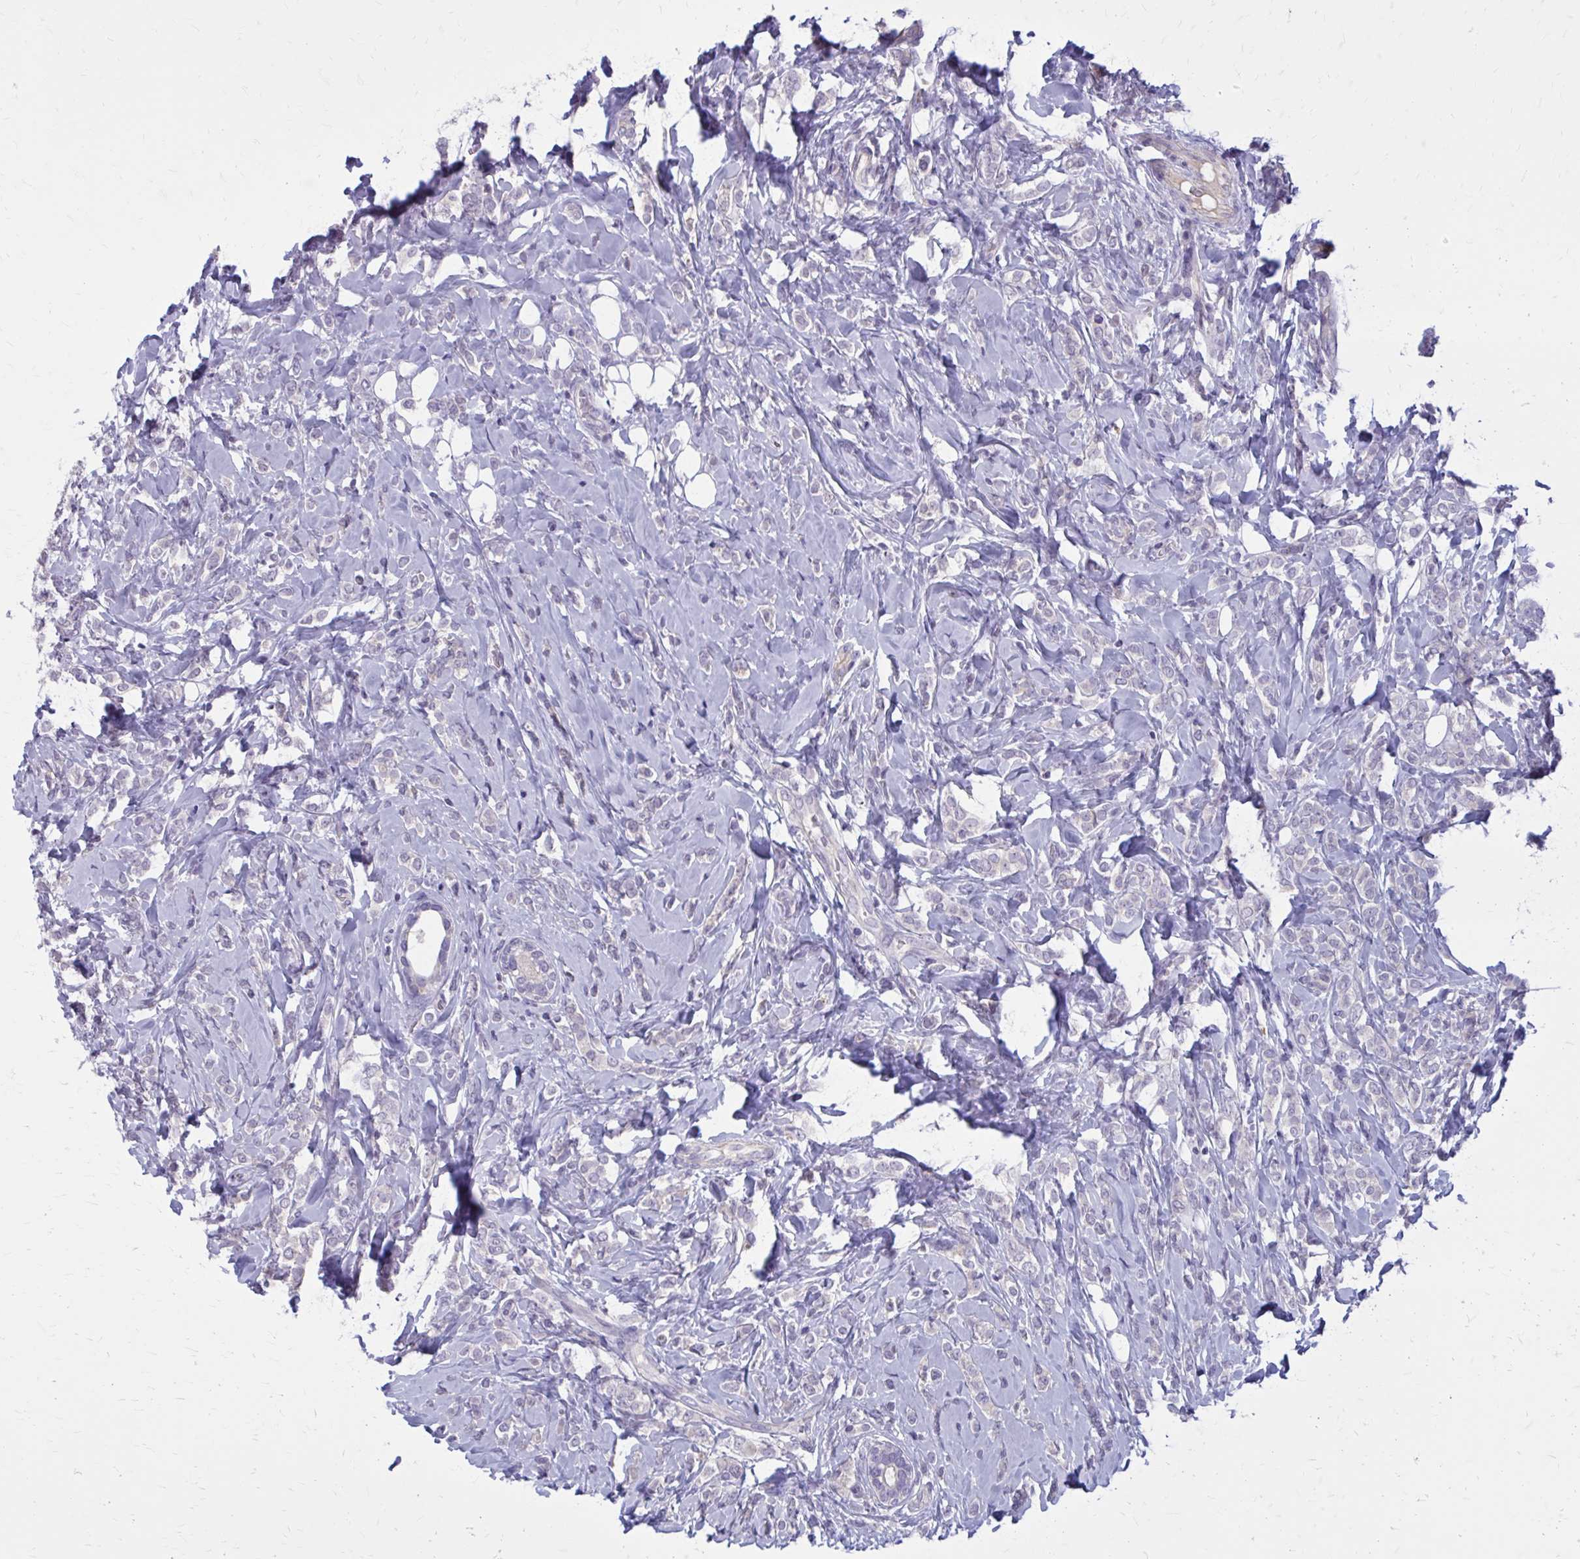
{"staining": {"intensity": "negative", "quantity": "none", "location": "none"}, "tissue": "breast cancer", "cell_type": "Tumor cells", "image_type": "cancer", "snomed": [{"axis": "morphology", "description": "Lobular carcinoma"}, {"axis": "topography", "description": "Breast"}], "caption": "Immunohistochemical staining of human breast lobular carcinoma shows no significant positivity in tumor cells.", "gene": "OR4A47", "patient": {"sex": "female", "age": 49}}